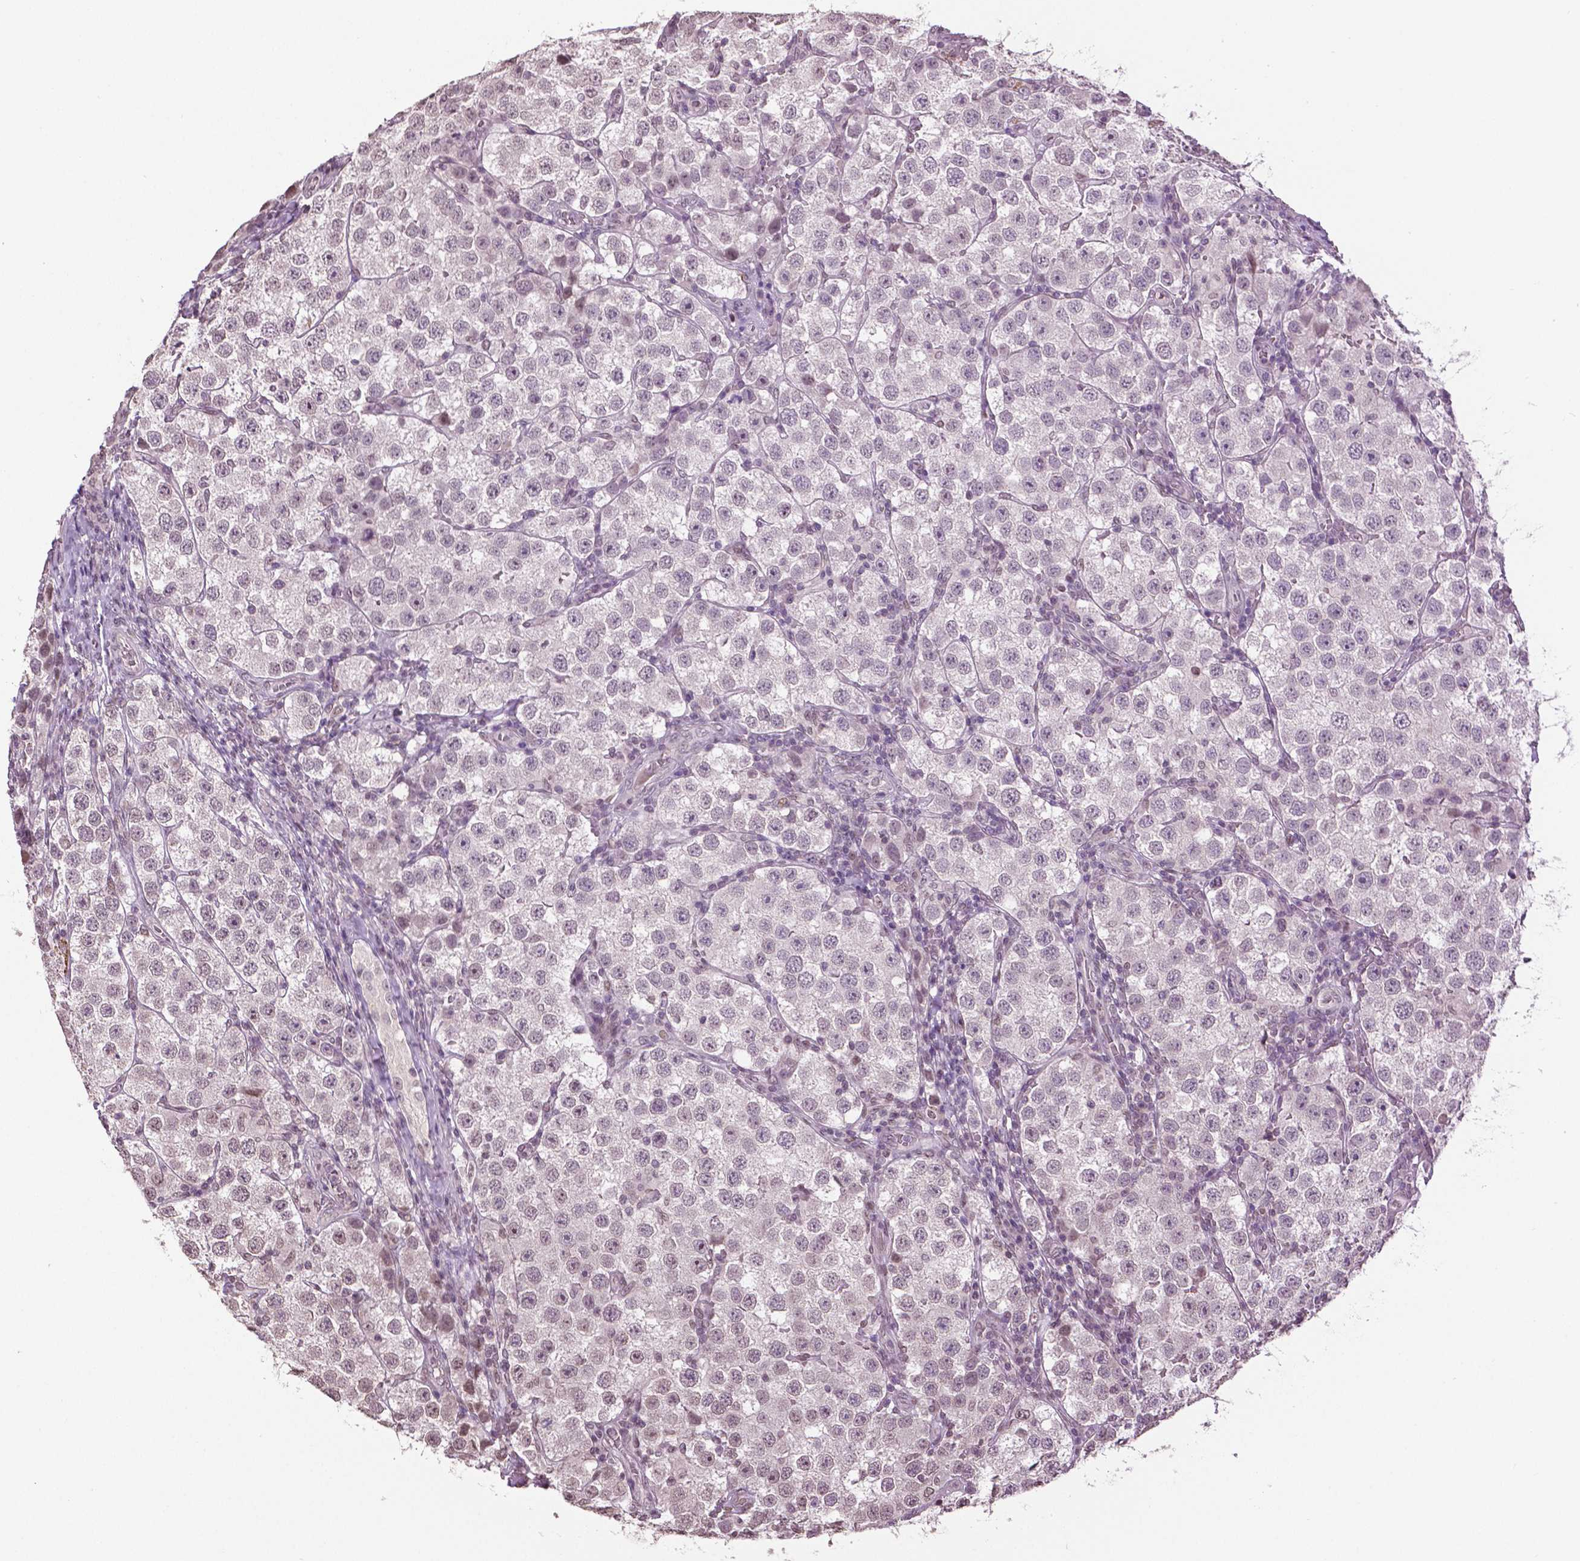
{"staining": {"intensity": "negative", "quantity": "none", "location": "none"}, "tissue": "testis cancer", "cell_type": "Tumor cells", "image_type": "cancer", "snomed": [{"axis": "morphology", "description": "Seminoma, NOS"}, {"axis": "topography", "description": "Testis"}], "caption": "Immunohistochemistry (IHC) histopathology image of neoplastic tissue: human seminoma (testis) stained with DAB (3,3'-diaminobenzidine) exhibits no significant protein positivity in tumor cells.", "gene": "DLX5", "patient": {"sex": "male", "age": 37}}